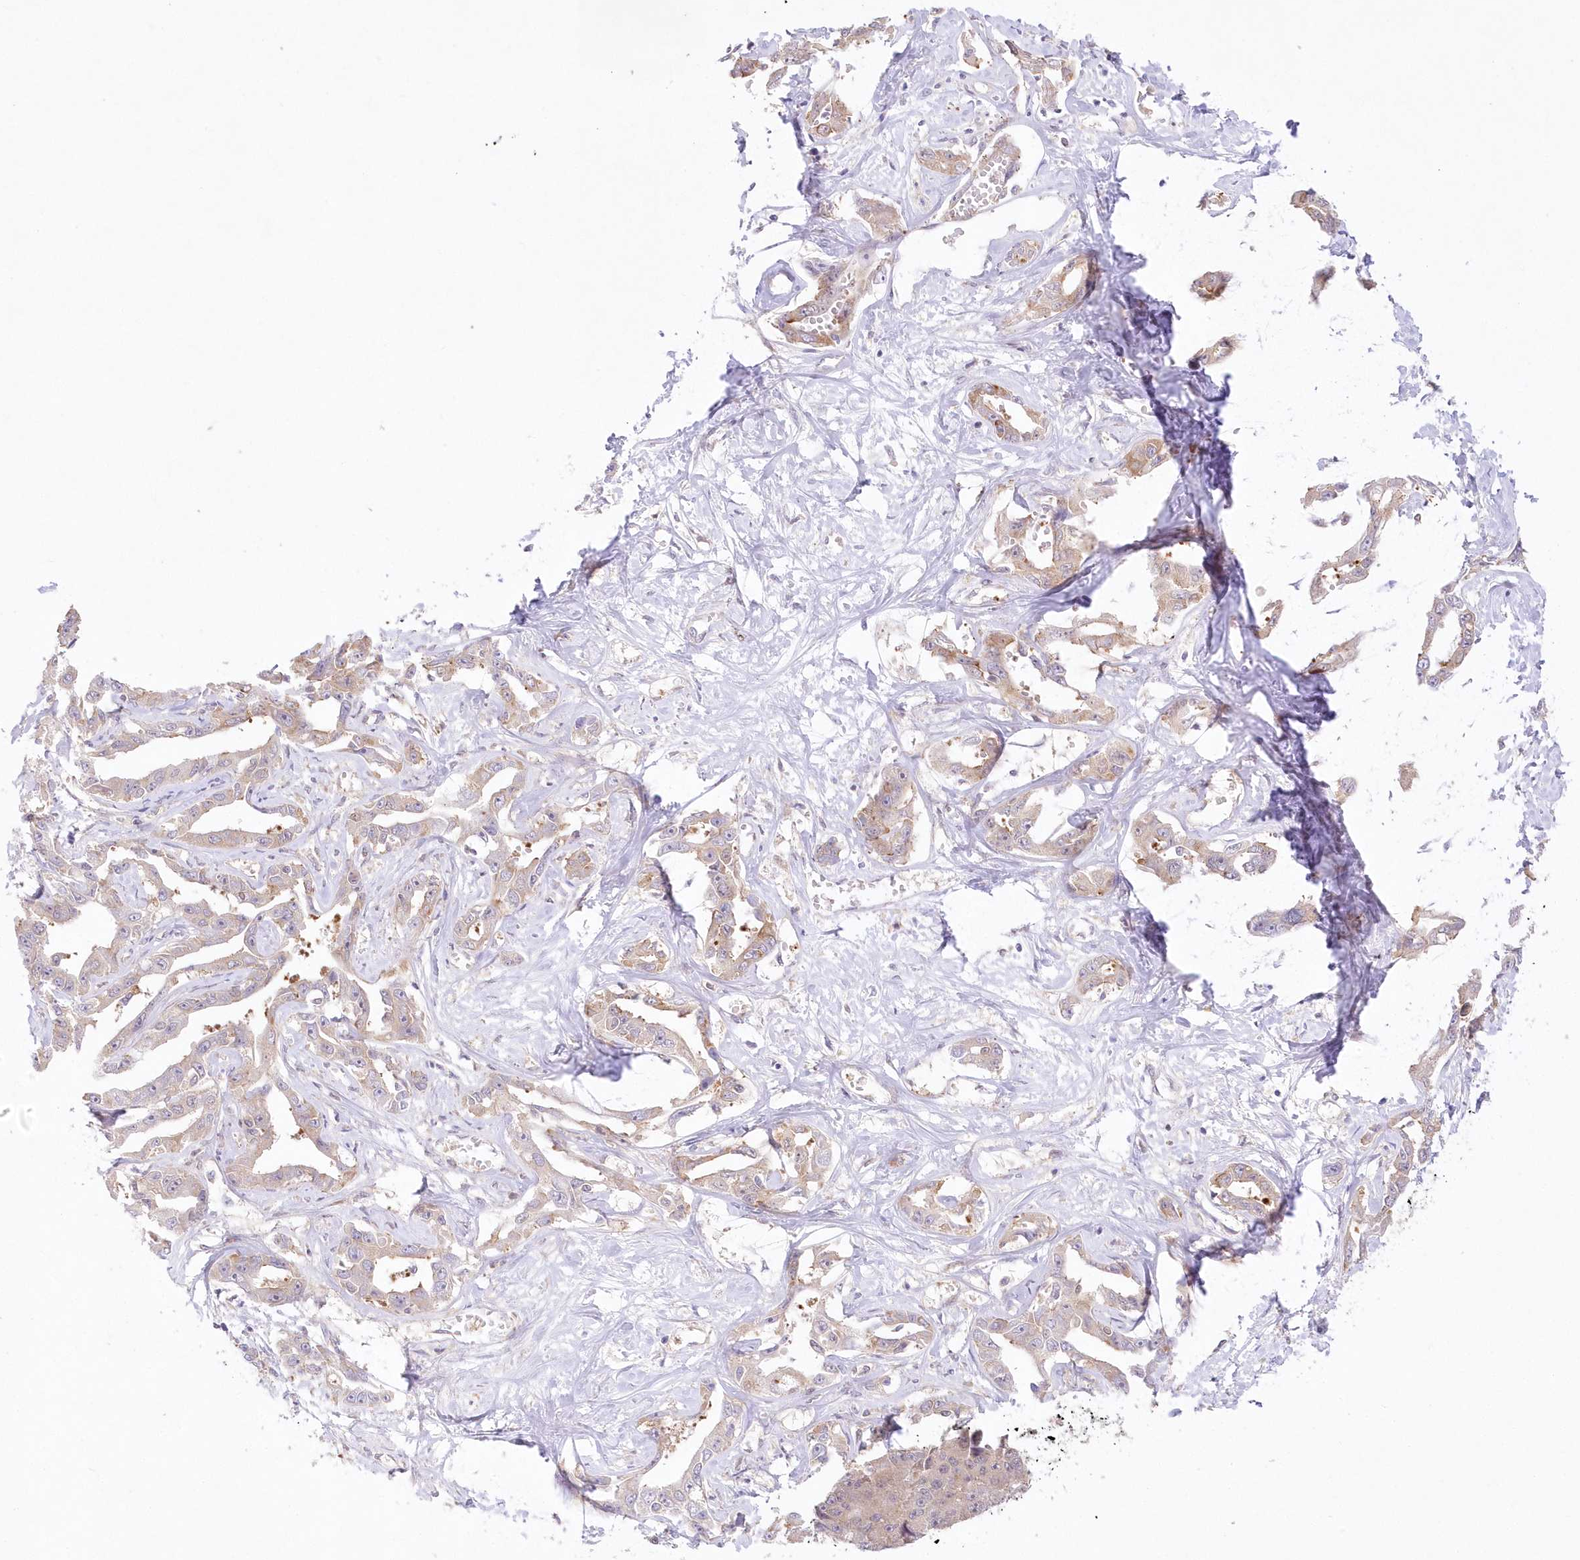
{"staining": {"intensity": "weak", "quantity": "25%-75%", "location": "cytoplasmic/membranous"}, "tissue": "liver cancer", "cell_type": "Tumor cells", "image_type": "cancer", "snomed": [{"axis": "morphology", "description": "Cholangiocarcinoma"}, {"axis": "topography", "description": "Liver"}], "caption": "Tumor cells exhibit weak cytoplasmic/membranous expression in approximately 25%-75% of cells in liver cancer.", "gene": "RNPEP", "patient": {"sex": "male", "age": 59}}